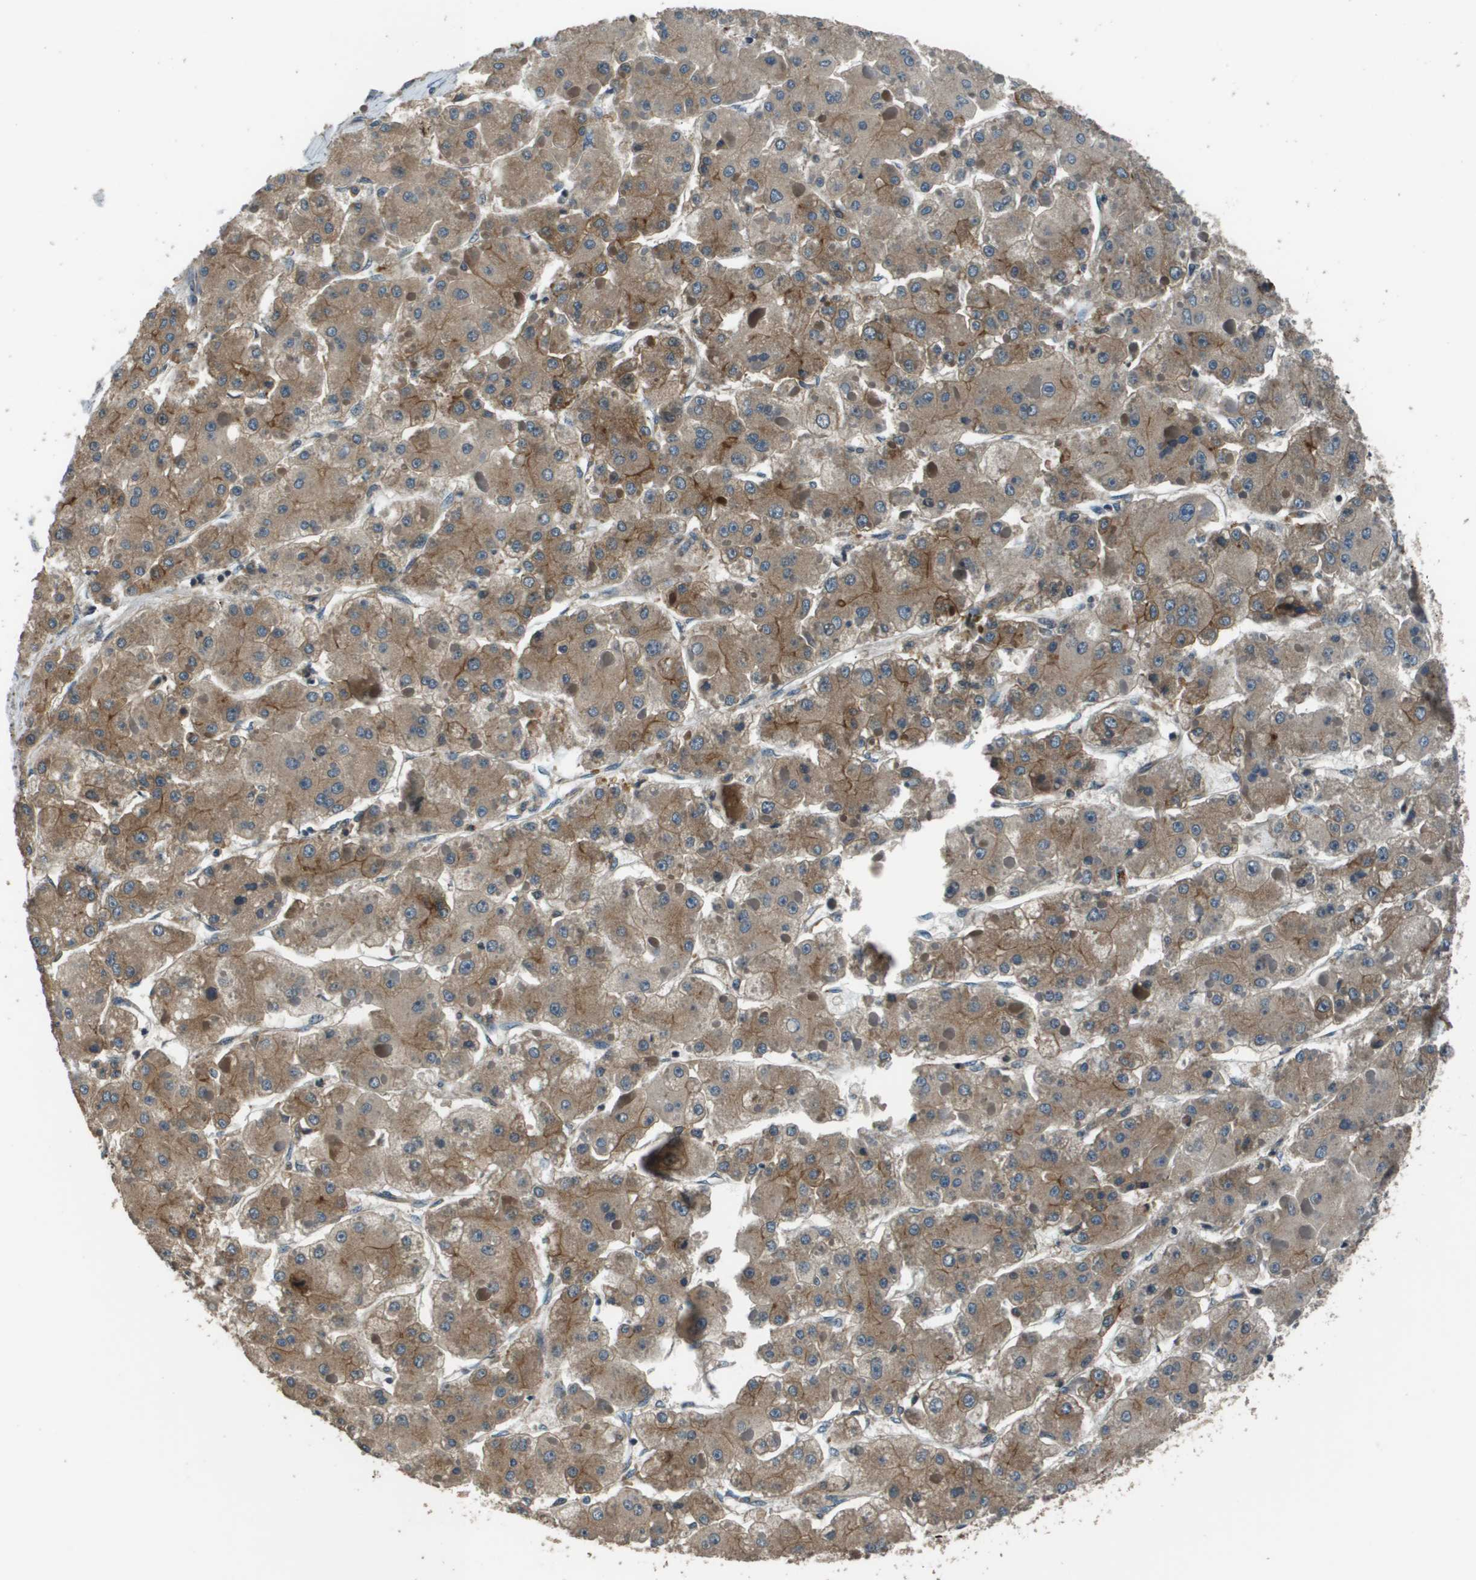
{"staining": {"intensity": "moderate", "quantity": ">75%", "location": "cytoplasmic/membranous"}, "tissue": "liver cancer", "cell_type": "Tumor cells", "image_type": "cancer", "snomed": [{"axis": "morphology", "description": "Carcinoma, Hepatocellular, NOS"}, {"axis": "topography", "description": "Liver"}], "caption": "The photomicrograph shows immunohistochemical staining of liver cancer (hepatocellular carcinoma). There is moderate cytoplasmic/membranous positivity is identified in about >75% of tumor cells.", "gene": "ARHGEF11", "patient": {"sex": "female", "age": 73}}